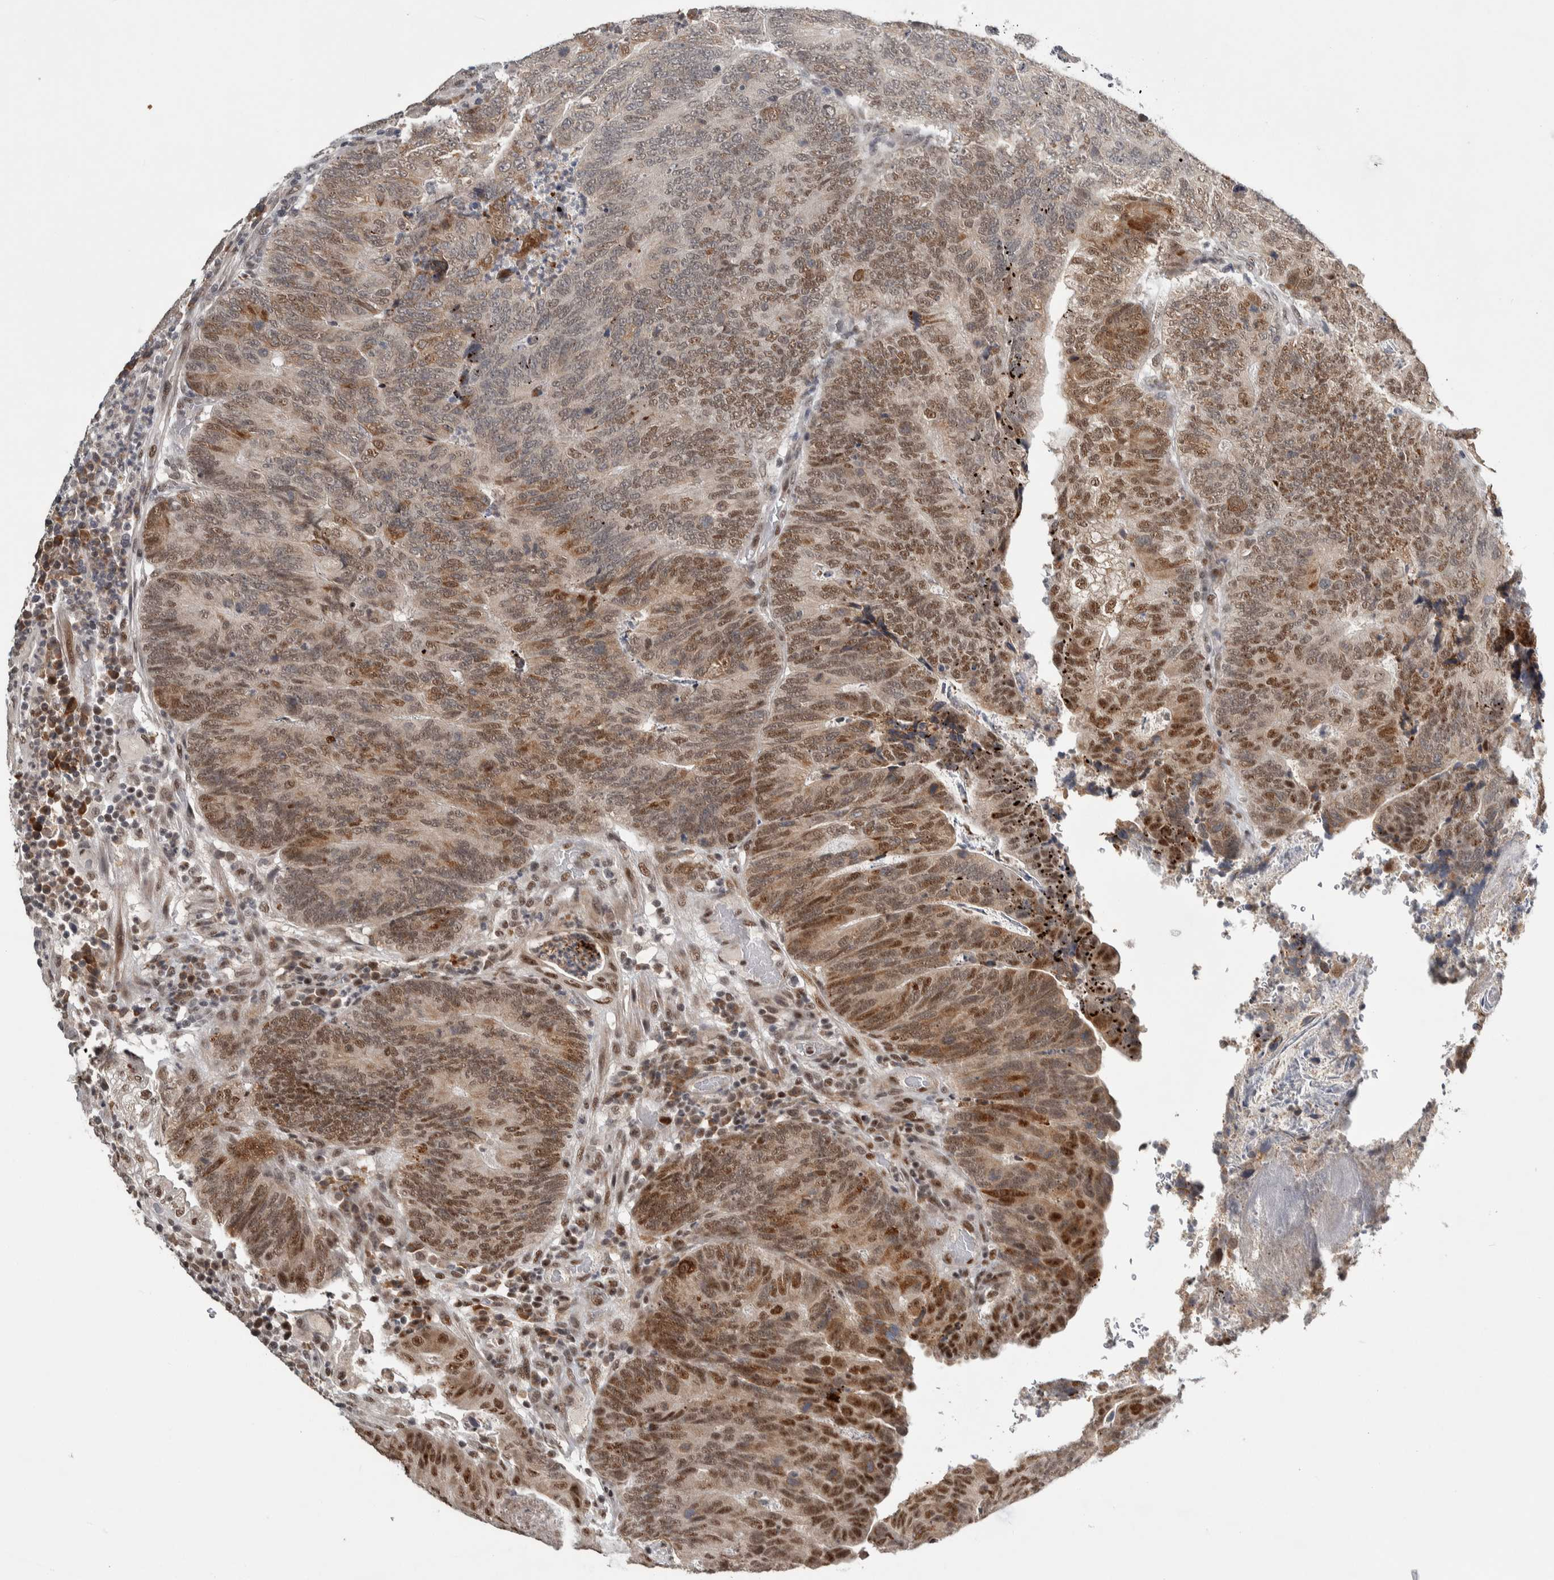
{"staining": {"intensity": "moderate", "quantity": "25%-75%", "location": "cytoplasmic/membranous,nuclear"}, "tissue": "colorectal cancer", "cell_type": "Tumor cells", "image_type": "cancer", "snomed": [{"axis": "morphology", "description": "Adenocarcinoma, NOS"}, {"axis": "topography", "description": "Colon"}], "caption": "The photomicrograph displays staining of colorectal cancer (adenocarcinoma), revealing moderate cytoplasmic/membranous and nuclear protein positivity (brown color) within tumor cells.", "gene": "ASPN", "patient": {"sex": "female", "age": 67}}